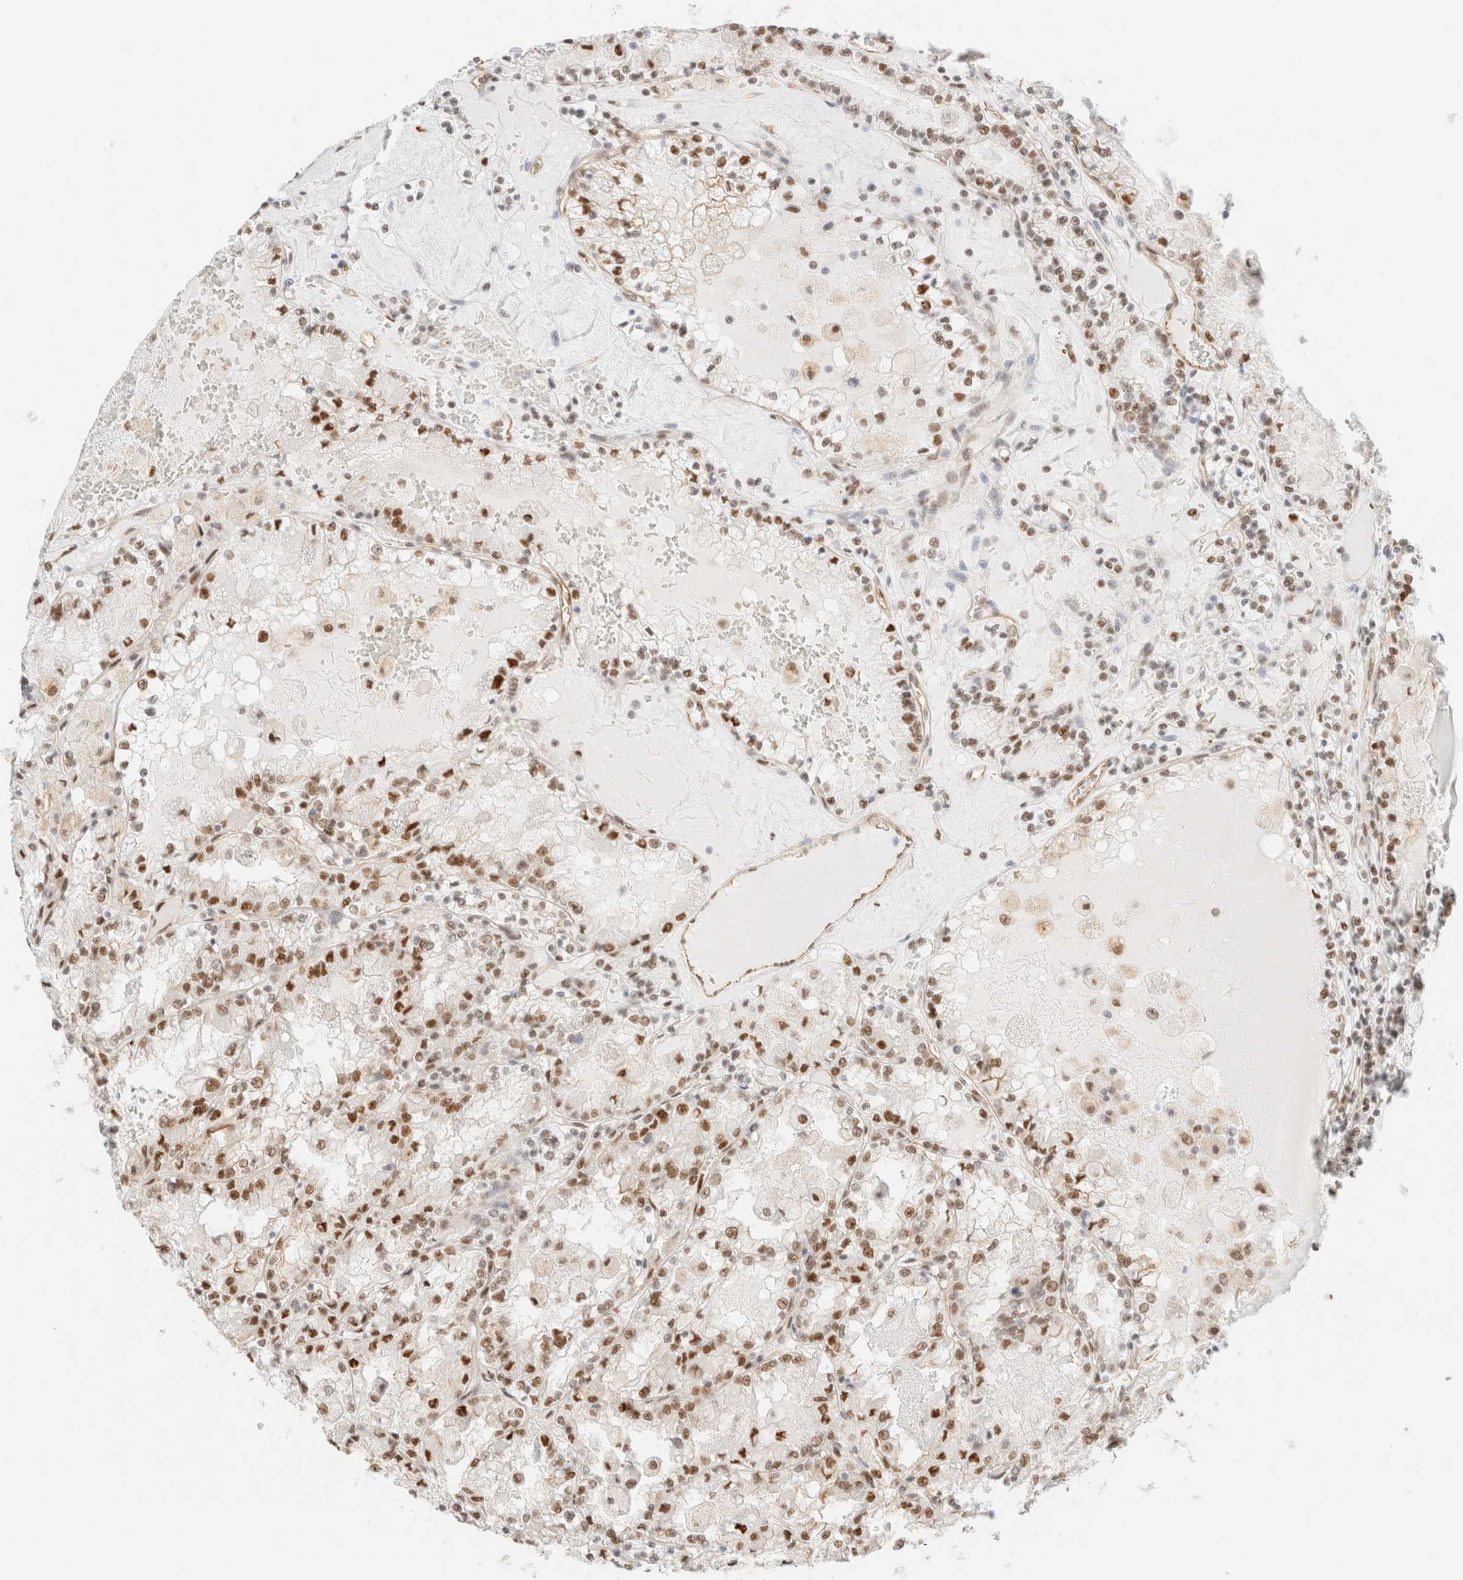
{"staining": {"intensity": "moderate", "quantity": ">75%", "location": "nuclear"}, "tissue": "renal cancer", "cell_type": "Tumor cells", "image_type": "cancer", "snomed": [{"axis": "morphology", "description": "Adenocarcinoma, NOS"}, {"axis": "topography", "description": "Kidney"}], "caption": "The photomicrograph exhibits staining of renal adenocarcinoma, revealing moderate nuclear protein expression (brown color) within tumor cells.", "gene": "ARID5A", "patient": {"sex": "female", "age": 56}}